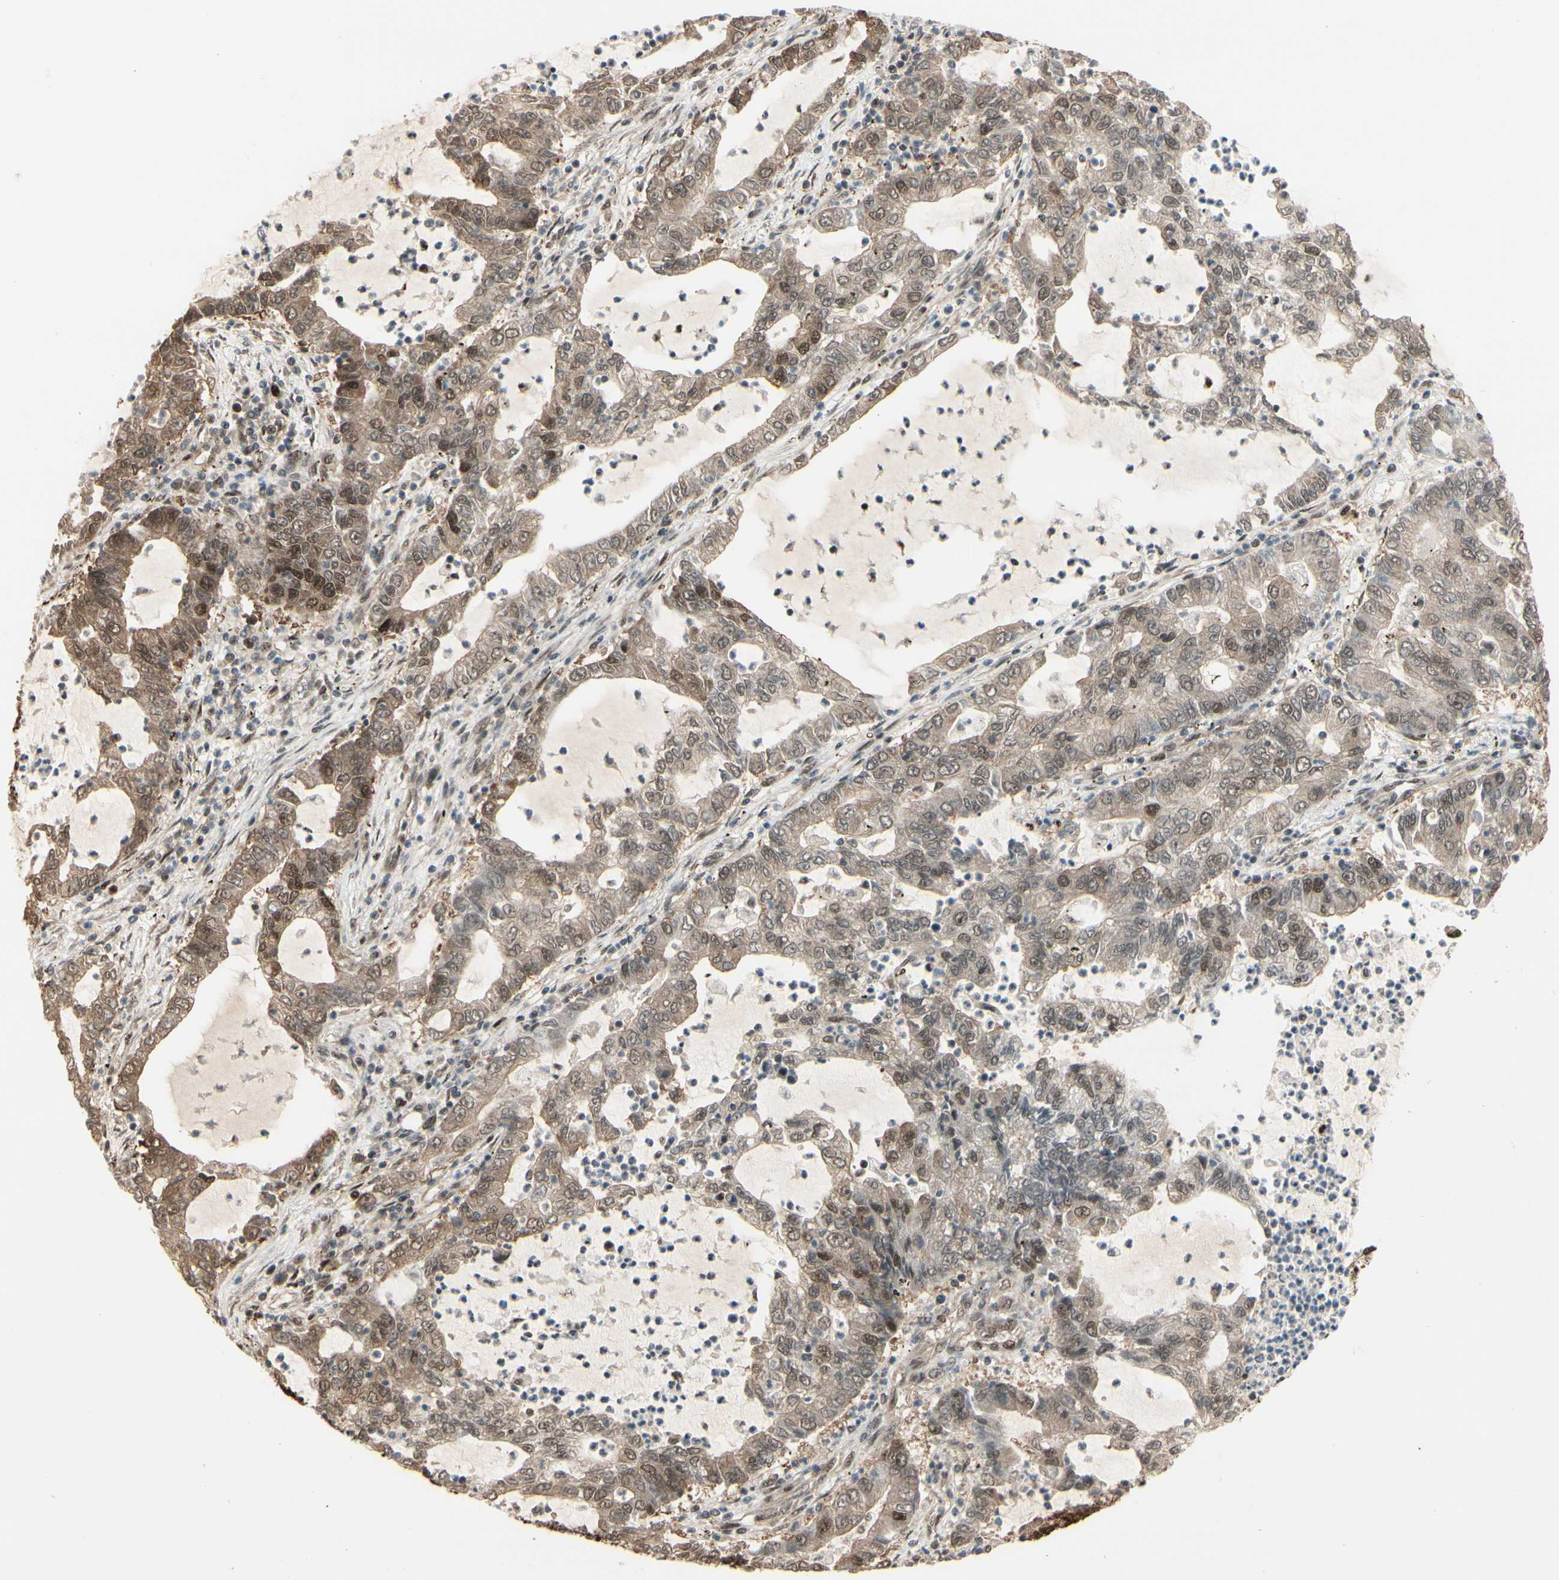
{"staining": {"intensity": "moderate", "quantity": ">75%", "location": "cytoplasmic/membranous,nuclear"}, "tissue": "lung cancer", "cell_type": "Tumor cells", "image_type": "cancer", "snomed": [{"axis": "morphology", "description": "Adenocarcinoma, NOS"}, {"axis": "topography", "description": "Lung"}], "caption": "IHC of human adenocarcinoma (lung) exhibits medium levels of moderate cytoplasmic/membranous and nuclear staining in approximately >75% of tumor cells.", "gene": "HSF1", "patient": {"sex": "female", "age": 51}}